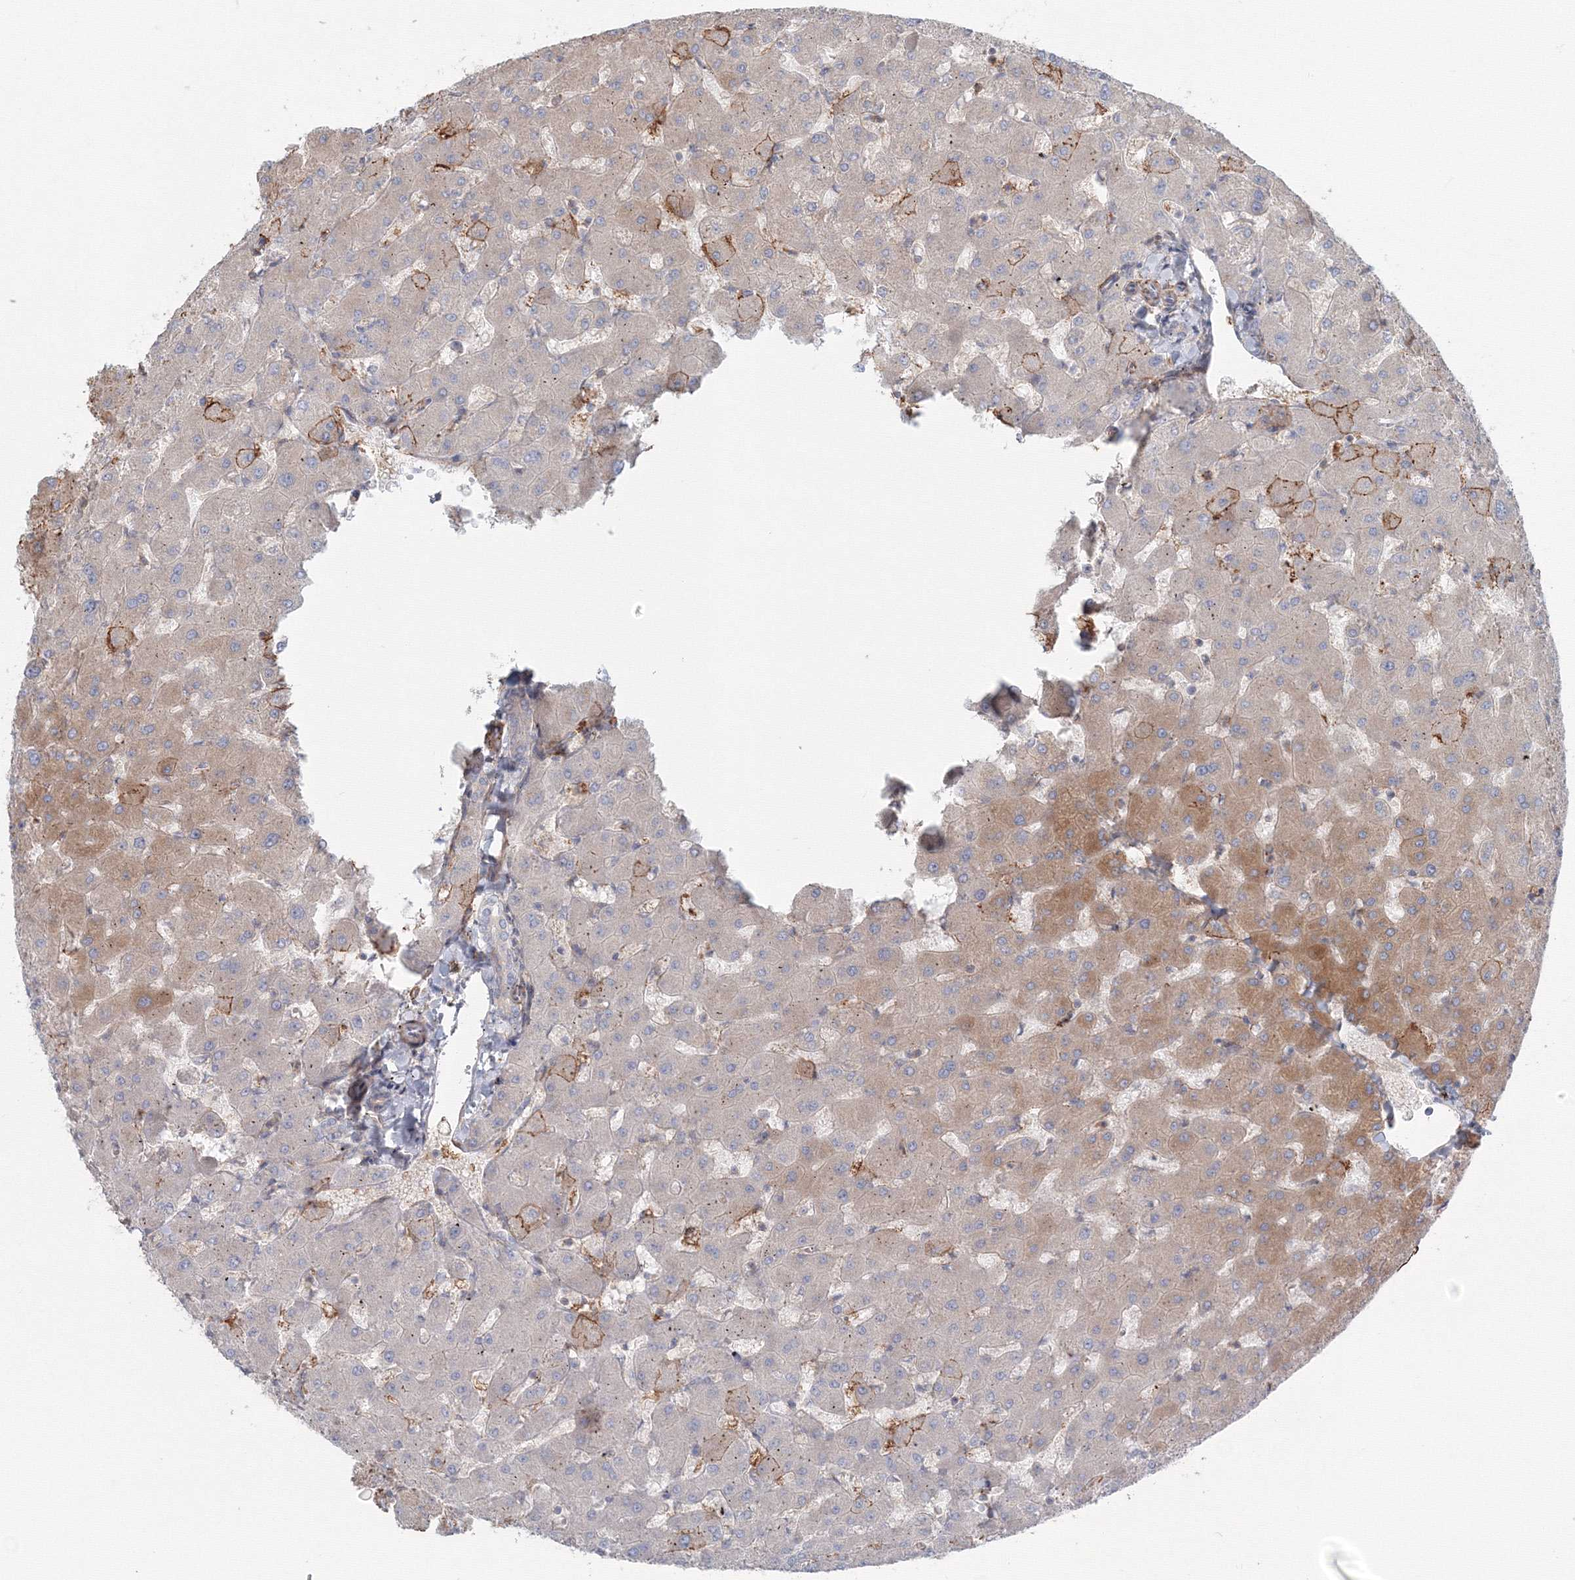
{"staining": {"intensity": "negative", "quantity": "none", "location": "none"}, "tissue": "liver", "cell_type": "Cholangiocytes", "image_type": "normal", "snomed": [{"axis": "morphology", "description": "Normal tissue, NOS"}, {"axis": "topography", "description": "Liver"}], "caption": "IHC image of benign human liver stained for a protein (brown), which demonstrates no expression in cholangiocytes. (Immunohistochemistry, brightfield microscopy, high magnification).", "gene": "SH3PXD2A", "patient": {"sex": "female", "age": 63}}